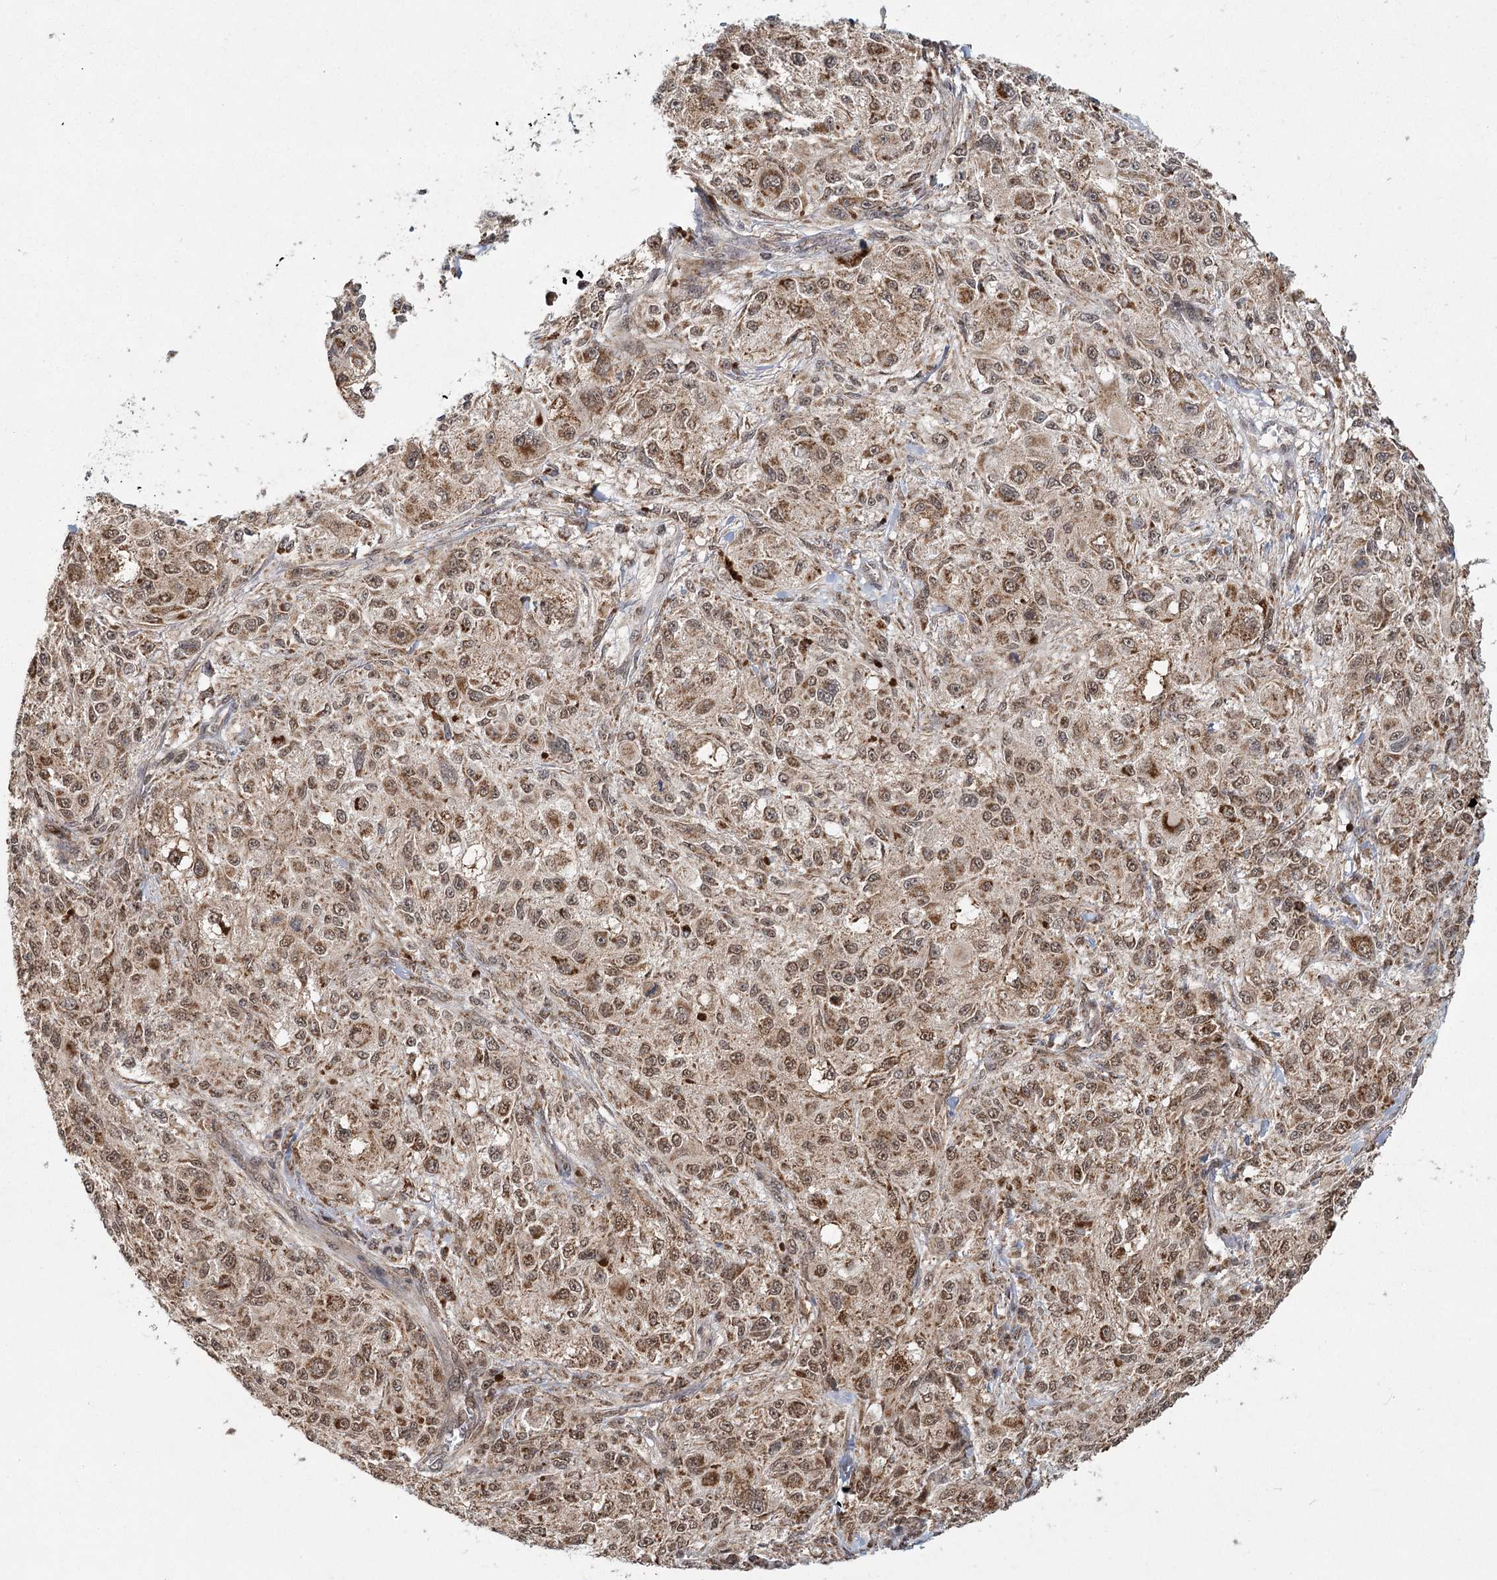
{"staining": {"intensity": "moderate", "quantity": ">75%", "location": "cytoplasmic/membranous,nuclear"}, "tissue": "melanoma", "cell_type": "Tumor cells", "image_type": "cancer", "snomed": [{"axis": "morphology", "description": "Necrosis, NOS"}, {"axis": "morphology", "description": "Malignant melanoma, NOS"}, {"axis": "topography", "description": "Skin"}], "caption": "Immunohistochemistry micrograph of neoplastic tissue: human malignant melanoma stained using immunohistochemistry (IHC) reveals medium levels of moderate protein expression localized specifically in the cytoplasmic/membranous and nuclear of tumor cells, appearing as a cytoplasmic/membranous and nuclear brown color.", "gene": "ZCCHC24", "patient": {"sex": "female", "age": 87}}